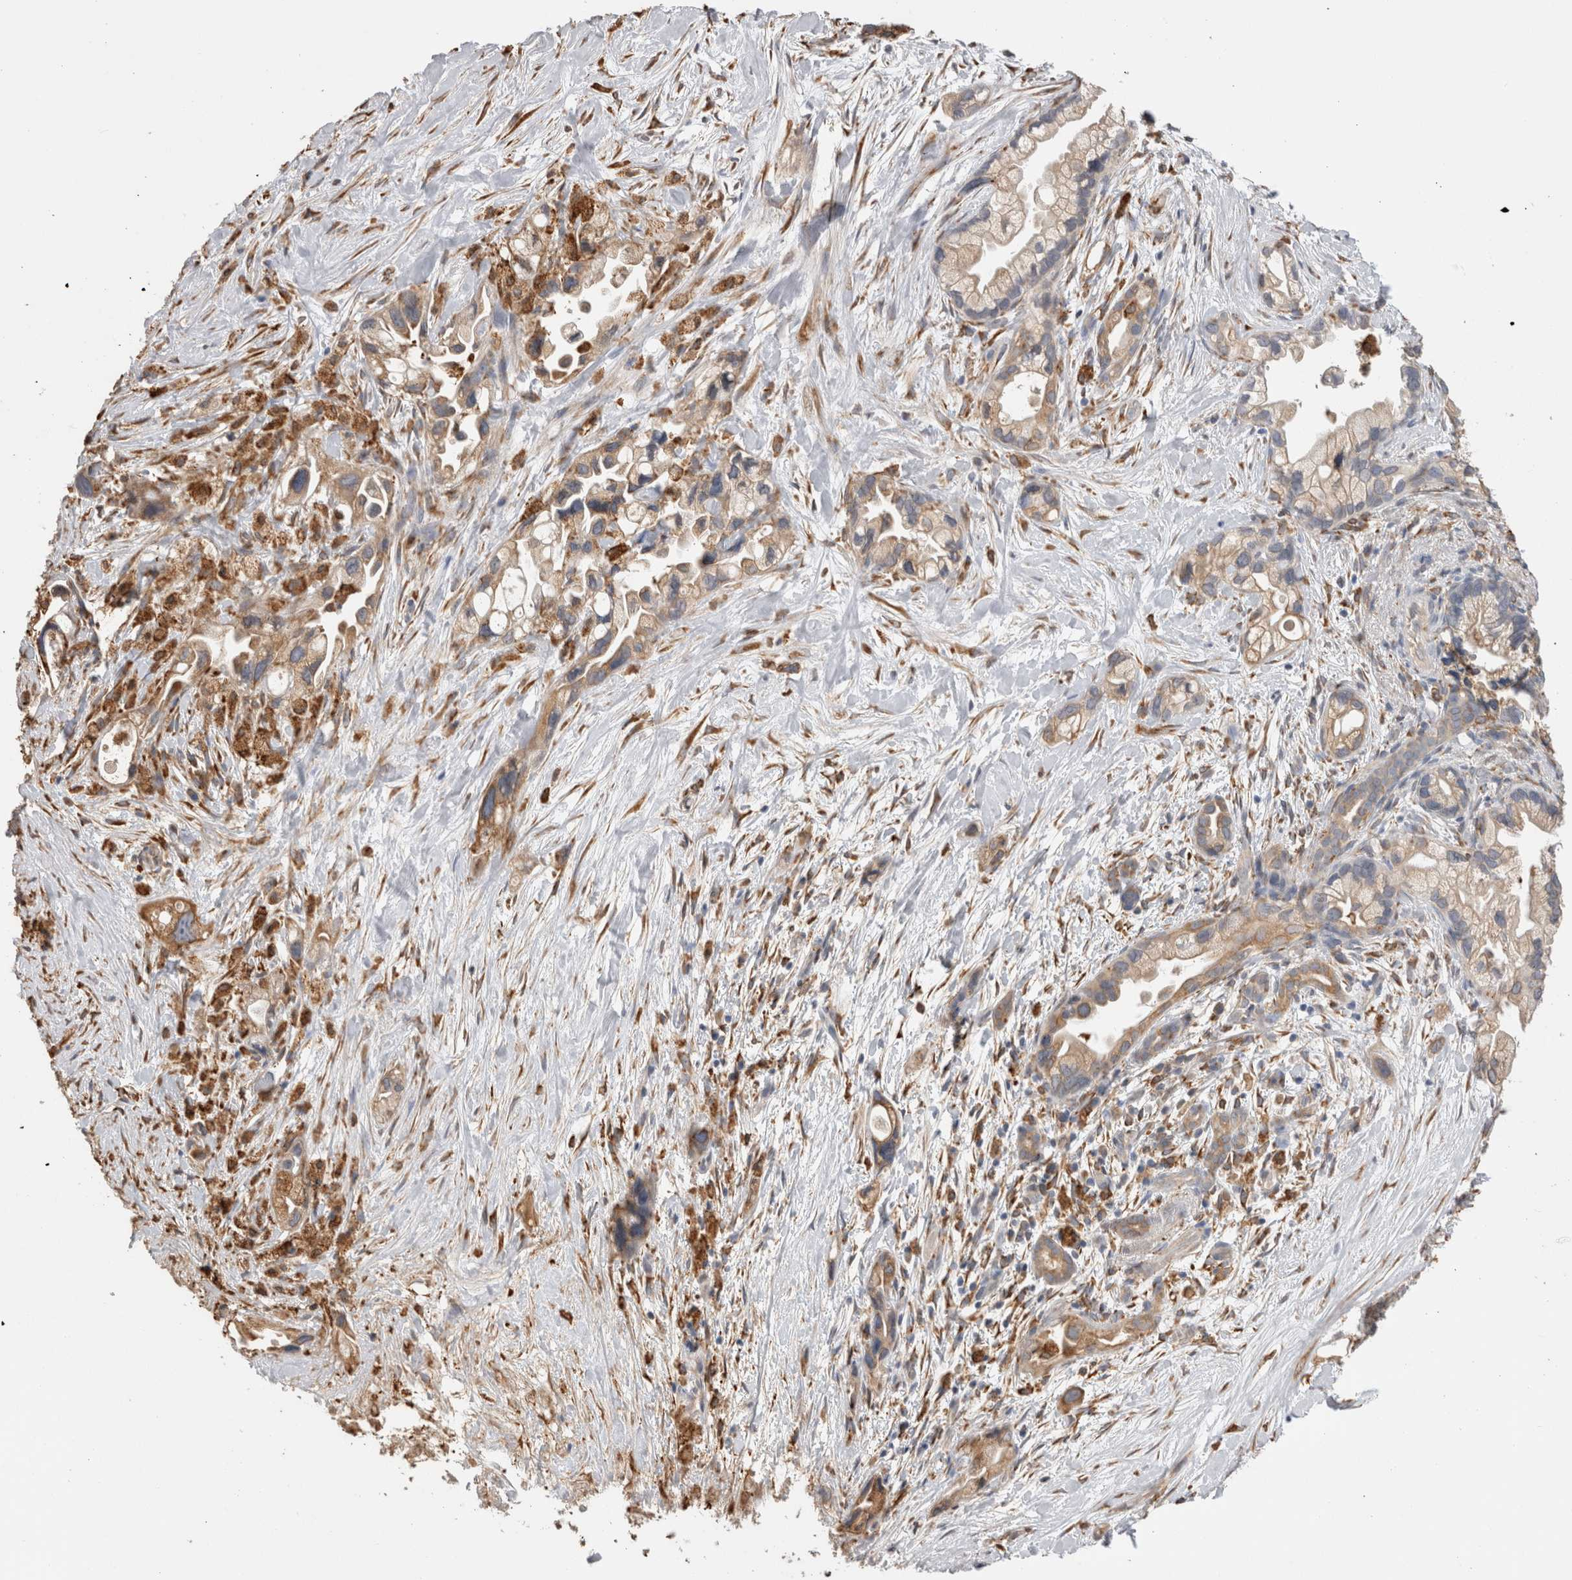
{"staining": {"intensity": "weak", "quantity": ">75%", "location": "cytoplasmic/membranous"}, "tissue": "pancreatic cancer", "cell_type": "Tumor cells", "image_type": "cancer", "snomed": [{"axis": "morphology", "description": "Adenocarcinoma, NOS"}, {"axis": "topography", "description": "Pancreas"}], "caption": "Protein staining of pancreatic adenocarcinoma tissue reveals weak cytoplasmic/membranous staining in approximately >75% of tumor cells.", "gene": "LRPAP1", "patient": {"sex": "female", "age": 77}}